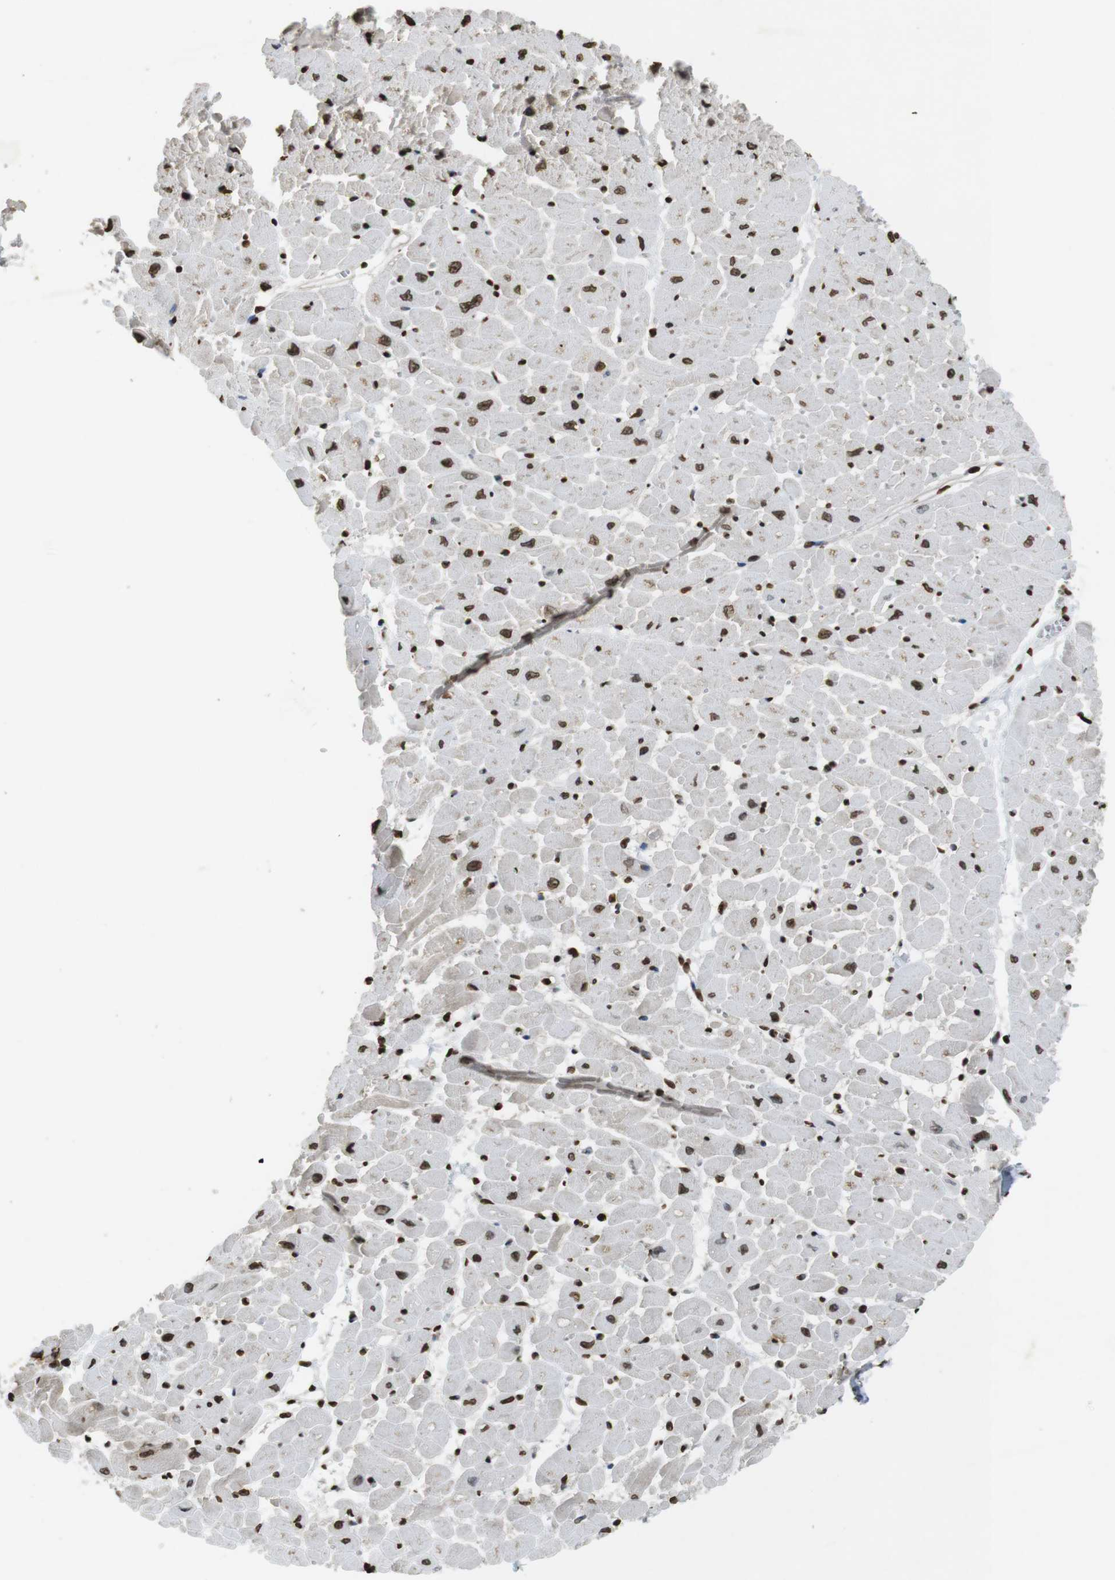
{"staining": {"intensity": "strong", "quantity": ">75%", "location": "nuclear"}, "tissue": "heart muscle", "cell_type": "Cardiomyocytes", "image_type": "normal", "snomed": [{"axis": "morphology", "description": "Normal tissue, NOS"}, {"axis": "topography", "description": "Heart"}], "caption": "Protein expression analysis of benign human heart muscle reveals strong nuclear positivity in approximately >75% of cardiomyocytes.", "gene": "FOXA3", "patient": {"sex": "male", "age": 45}}